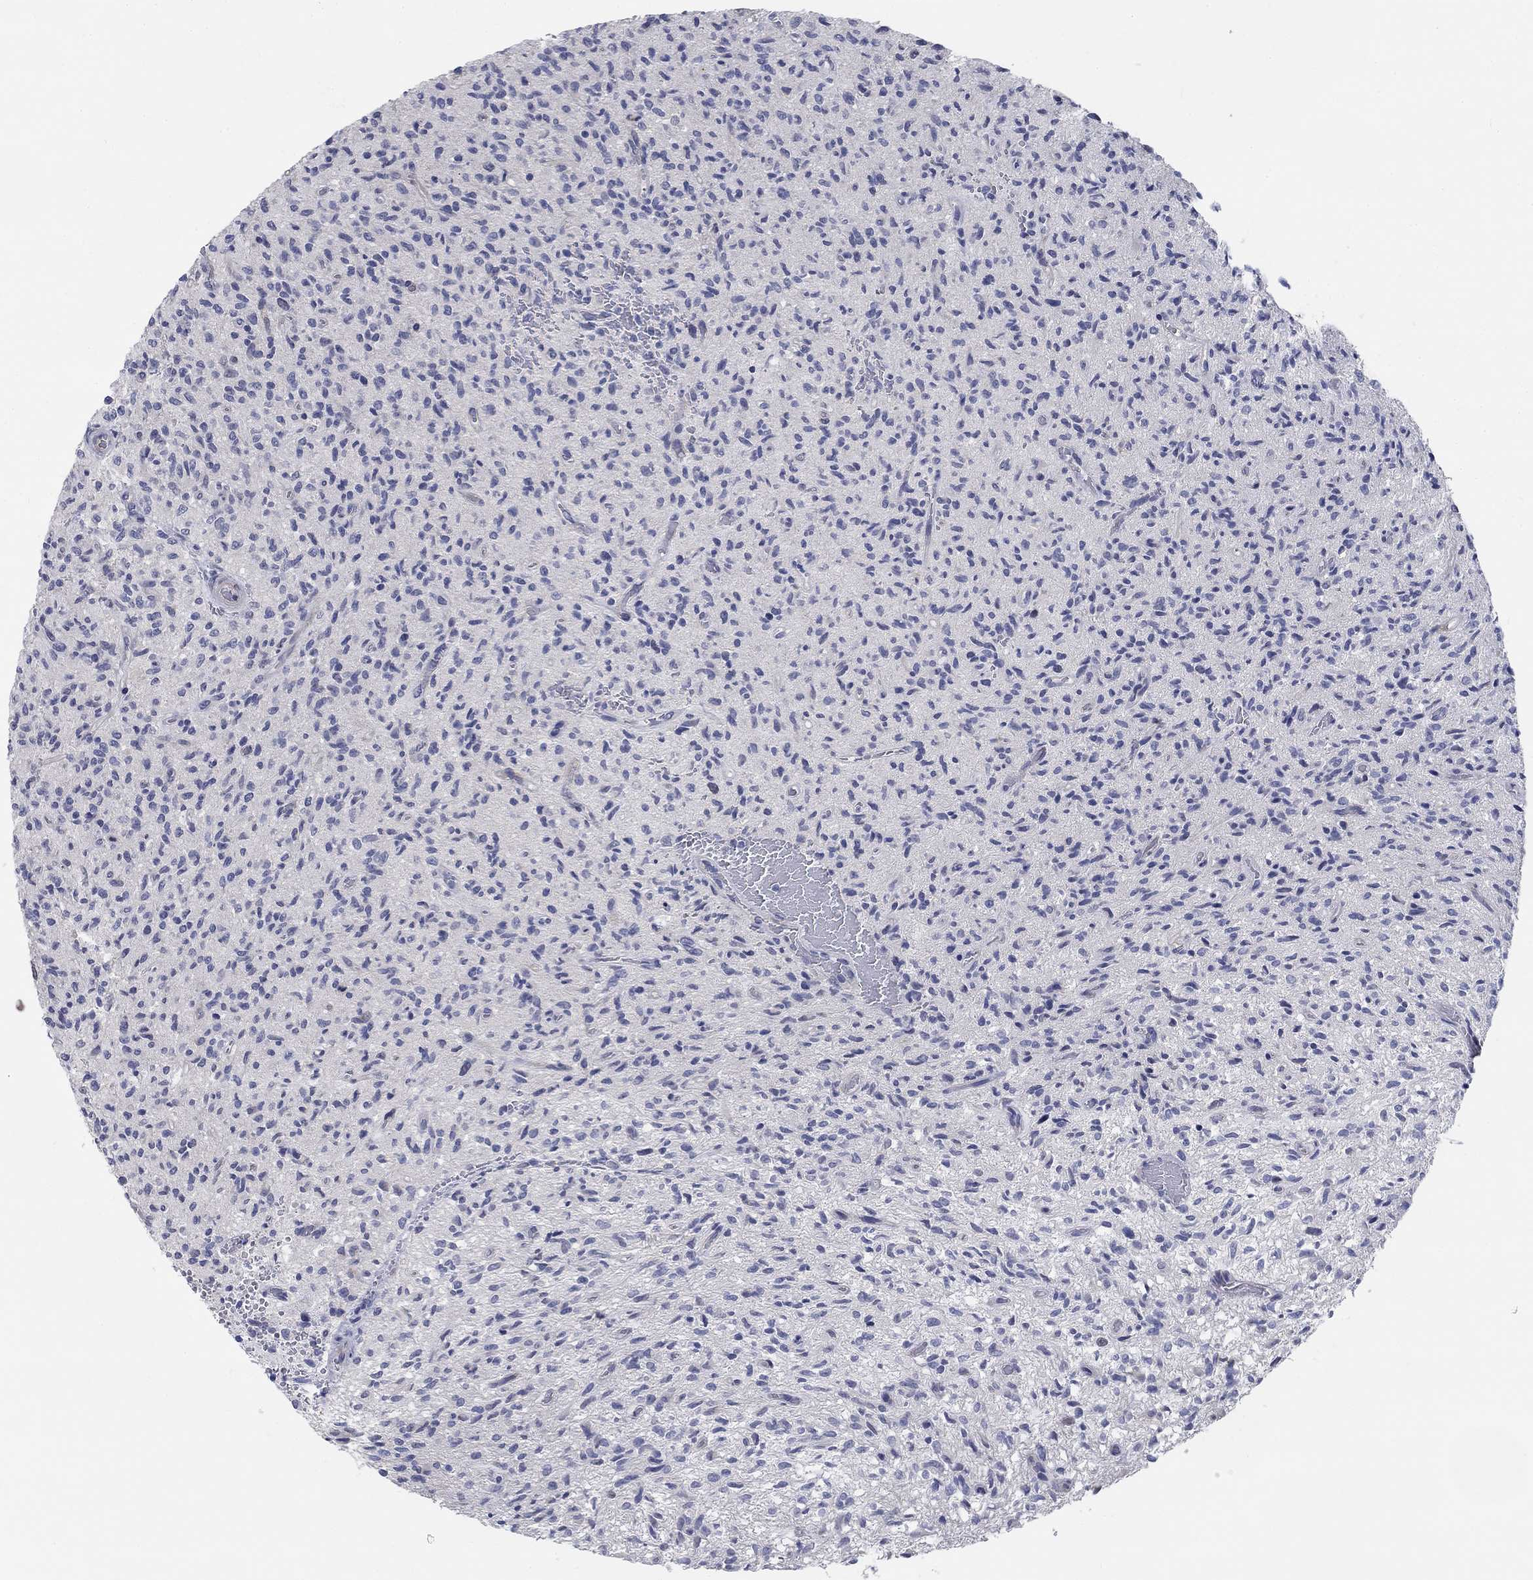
{"staining": {"intensity": "negative", "quantity": "none", "location": "none"}, "tissue": "glioma", "cell_type": "Tumor cells", "image_type": "cancer", "snomed": [{"axis": "morphology", "description": "Glioma, malignant, High grade"}, {"axis": "topography", "description": "Brain"}], "caption": "IHC histopathology image of neoplastic tissue: high-grade glioma (malignant) stained with DAB exhibits no significant protein positivity in tumor cells.", "gene": "PRC1", "patient": {"sex": "male", "age": 64}}